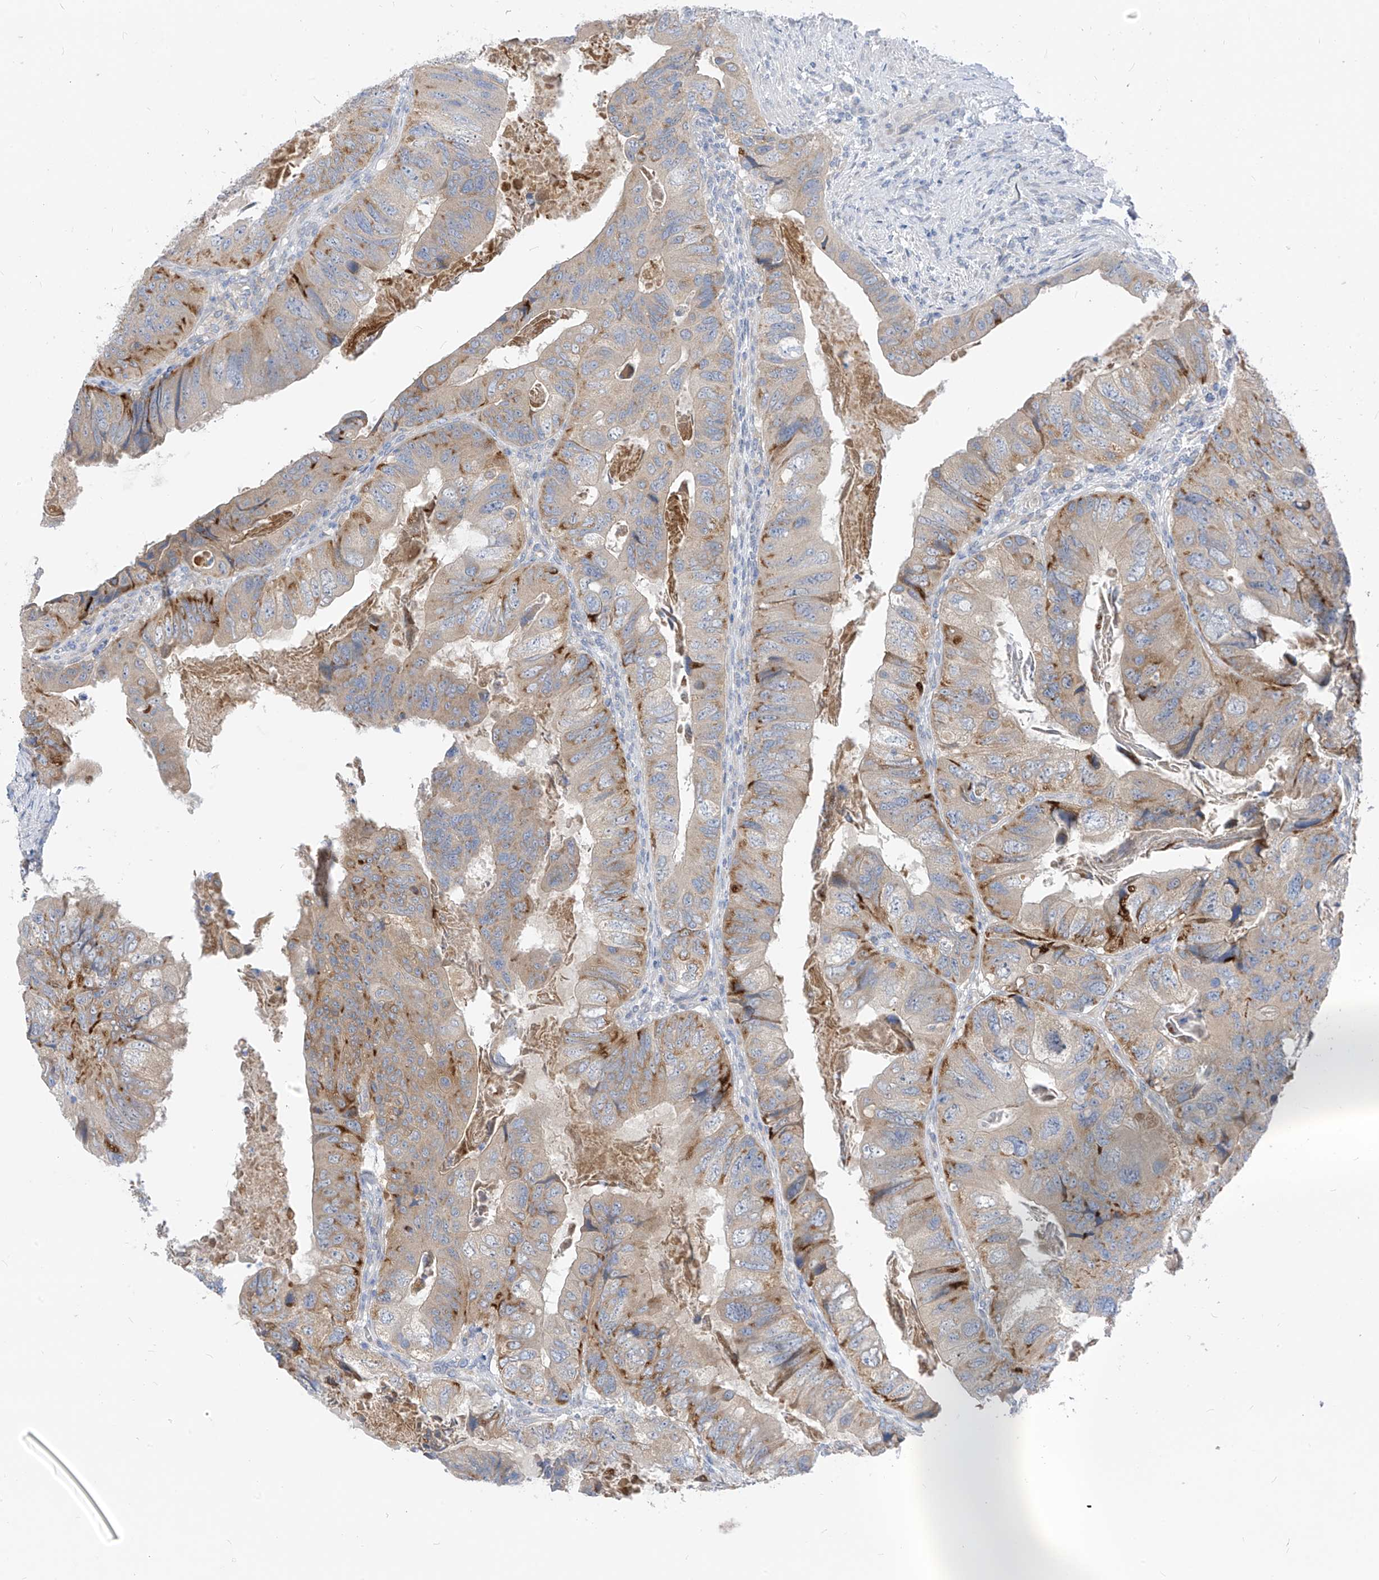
{"staining": {"intensity": "moderate", "quantity": "25%-75%", "location": "cytoplasmic/membranous"}, "tissue": "colorectal cancer", "cell_type": "Tumor cells", "image_type": "cancer", "snomed": [{"axis": "morphology", "description": "Adenocarcinoma, NOS"}, {"axis": "topography", "description": "Rectum"}], "caption": "An image of colorectal adenocarcinoma stained for a protein exhibits moderate cytoplasmic/membranous brown staining in tumor cells. The staining was performed using DAB (3,3'-diaminobenzidine) to visualize the protein expression in brown, while the nuclei were stained in blue with hematoxylin (Magnification: 20x).", "gene": "LDAH", "patient": {"sex": "male", "age": 63}}